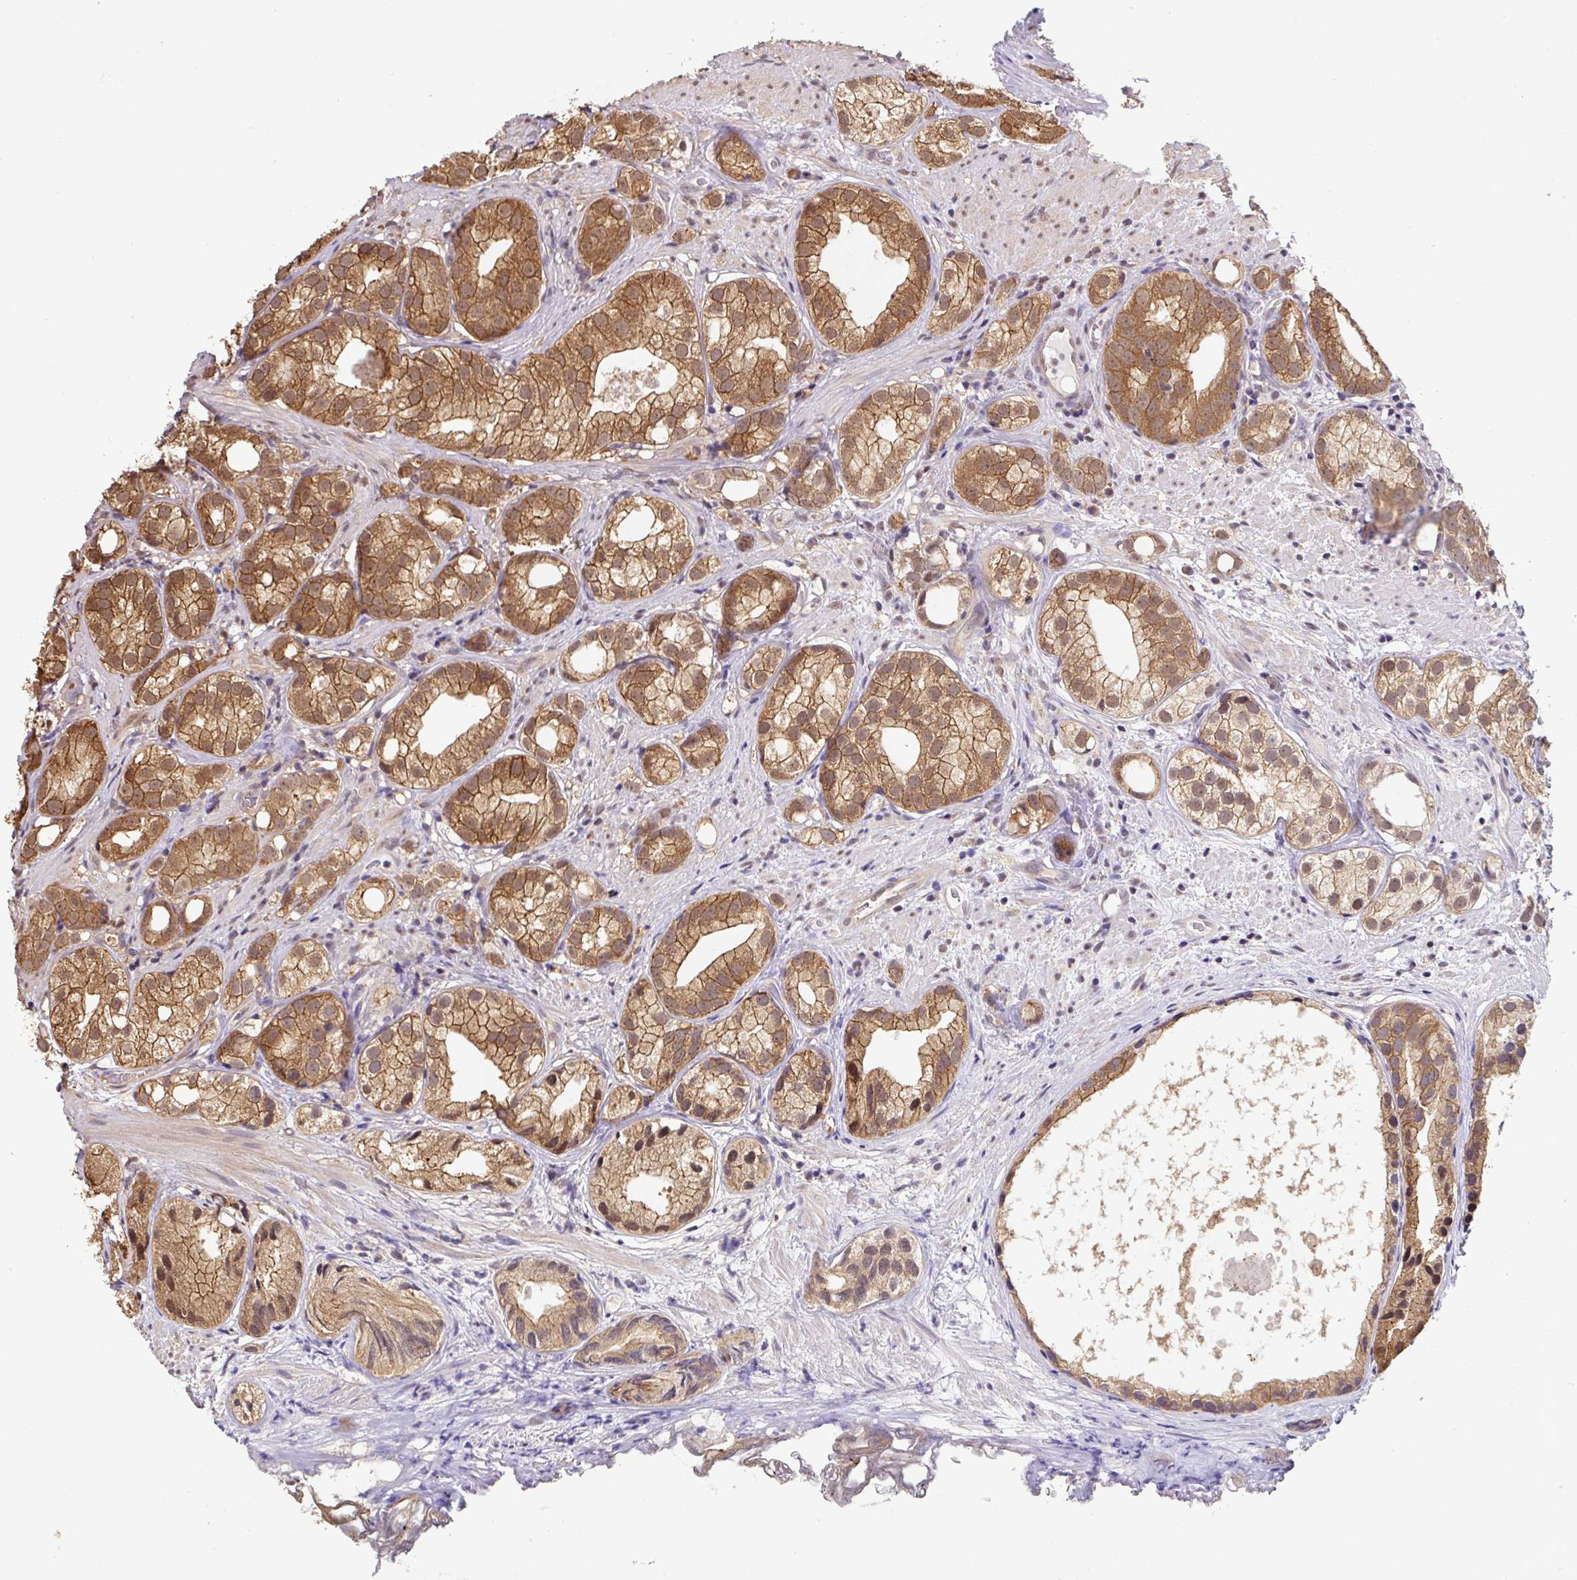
{"staining": {"intensity": "moderate", "quantity": ">75%", "location": "cytoplasmic/membranous"}, "tissue": "prostate cancer", "cell_type": "Tumor cells", "image_type": "cancer", "snomed": [{"axis": "morphology", "description": "Adenocarcinoma, High grade"}, {"axis": "topography", "description": "Prostate"}], "caption": "Immunohistochemical staining of human prostate high-grade adenocarcinoma displays moderate cytoplasmic/membranous protein positivity in about >75% of tumor cells.", "gene": "ST13", "patient": {"sex": "male", "age": 82}}